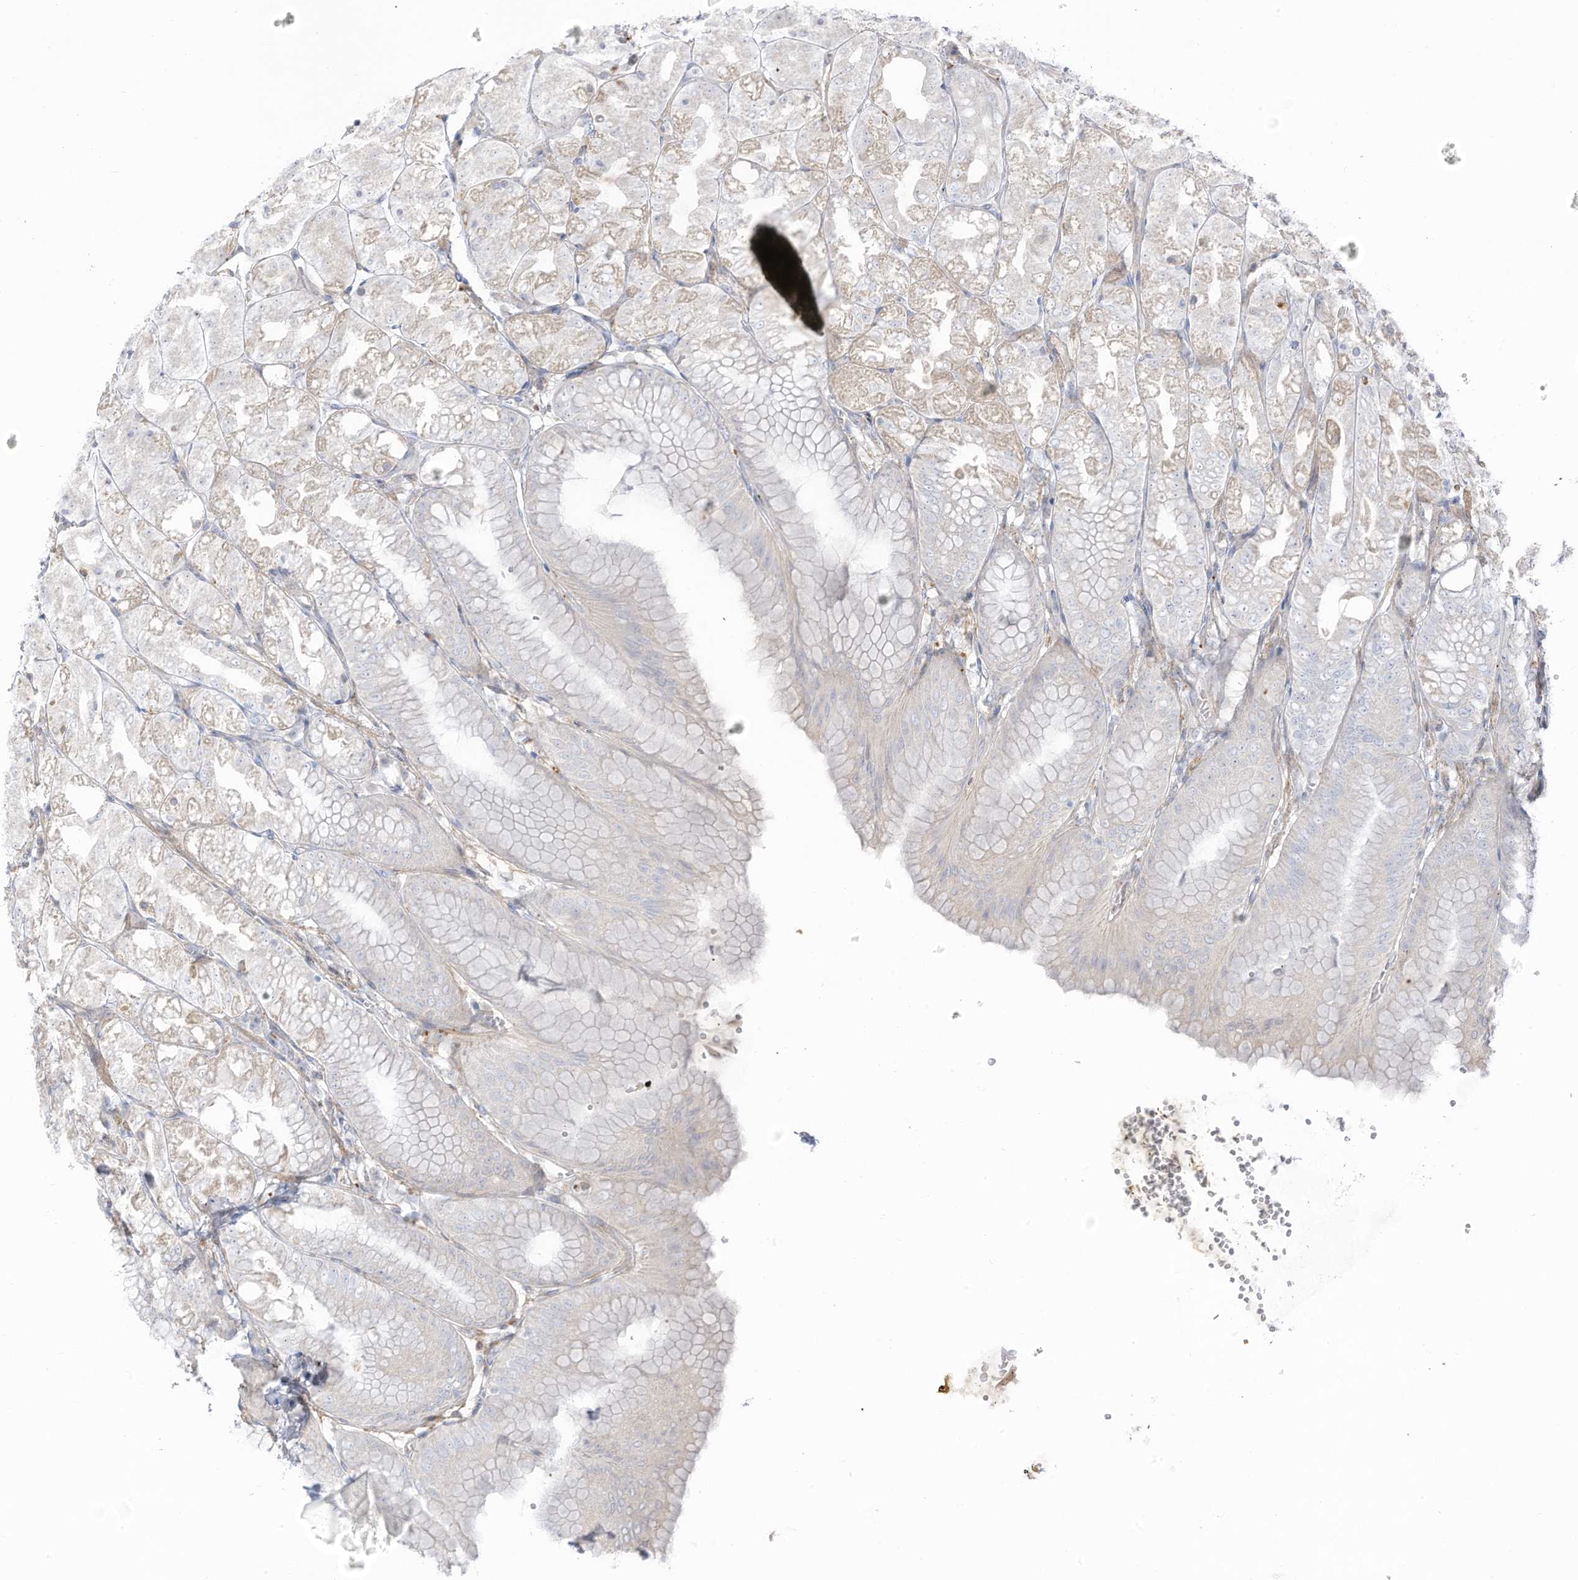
{"staining": {"intensity": "weak", "quantity": "25%-75%", "location": "cytoplasmic/membranous"}, "tissue": "stomach", "cell_type": "Glandular cells", "image_type": "normal", "snomed": [{"axis": "morphology", "description": "Normal tissue, NOS"}, {"axis": "topography", "description": "Stomach, lower"}], "caption": "High-magnification brightfield microscopy of normal stomach stained with DAB (3,3'-diaminobenzidine) (brown) and counterstained with hematoxylin (blue). glandular cells exhibit weak cytoplasmic/membranous staining is appreciated in about25%-75% of cells.", "gene": "TAL2", "patient": {"sex": "male", "age": 71}}